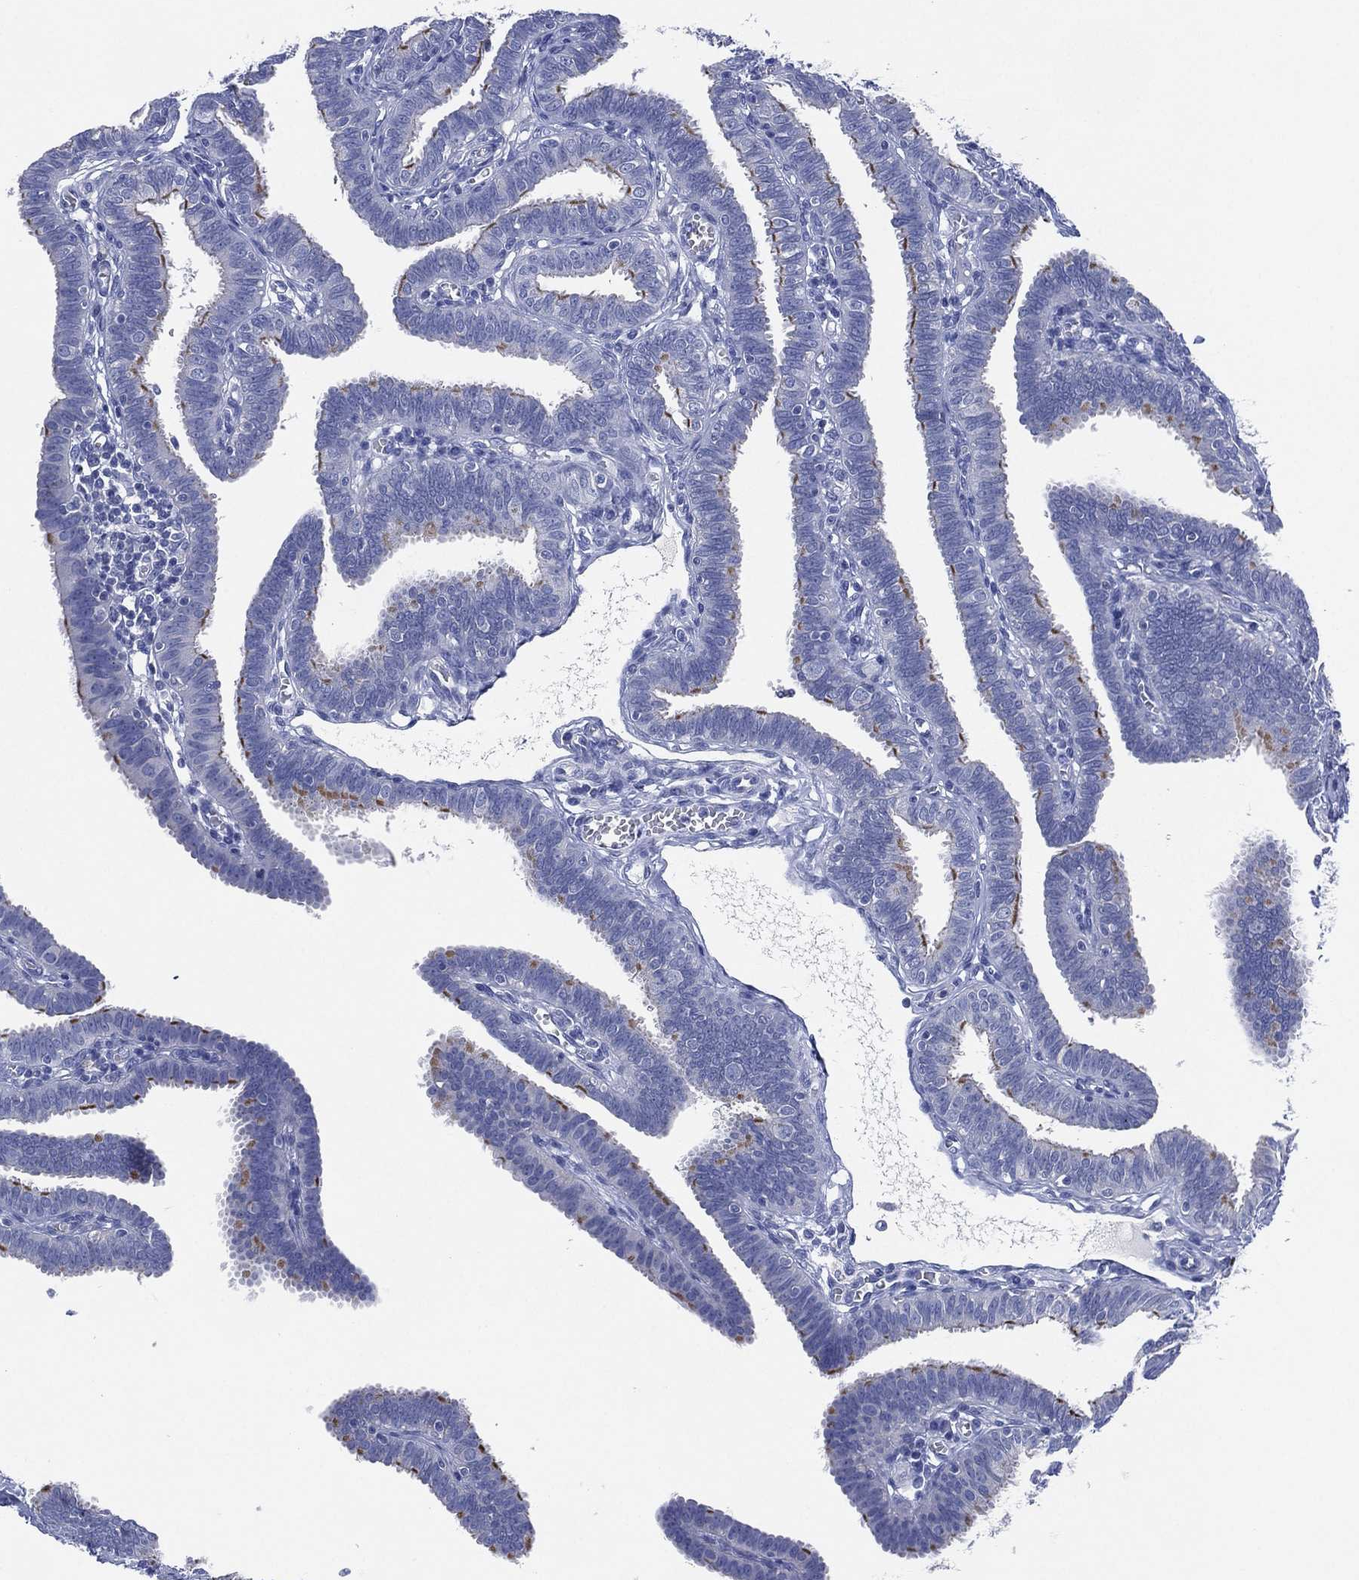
{"staining": {"intensity": "moderate", "quantity": "<25%", "location": "cytoplasmic/membranous"}, "tissue": "fallopian tube", "cell_type": "Glandular cells", "image_type": "normal", "snomed": [{"axis": "morphology", "description": "Normal tissue, NOS"}, {"axis": "topography", "description": "Fallopian tube"}], "caption": "The histopathology image demonstrates immunohistochemical staining of unremarkable fallopian tube. There is moderate cytoplasmic/membranous staining is appreciated in approximately <25% of glandular cells. The protein of interest is stained brown, and the nuclei are stained in blue (DAB IHC with brightfield microscopy, high magnification).", "gene": "CHRNA3", "patient": {"sex": "female", "age": 25}}